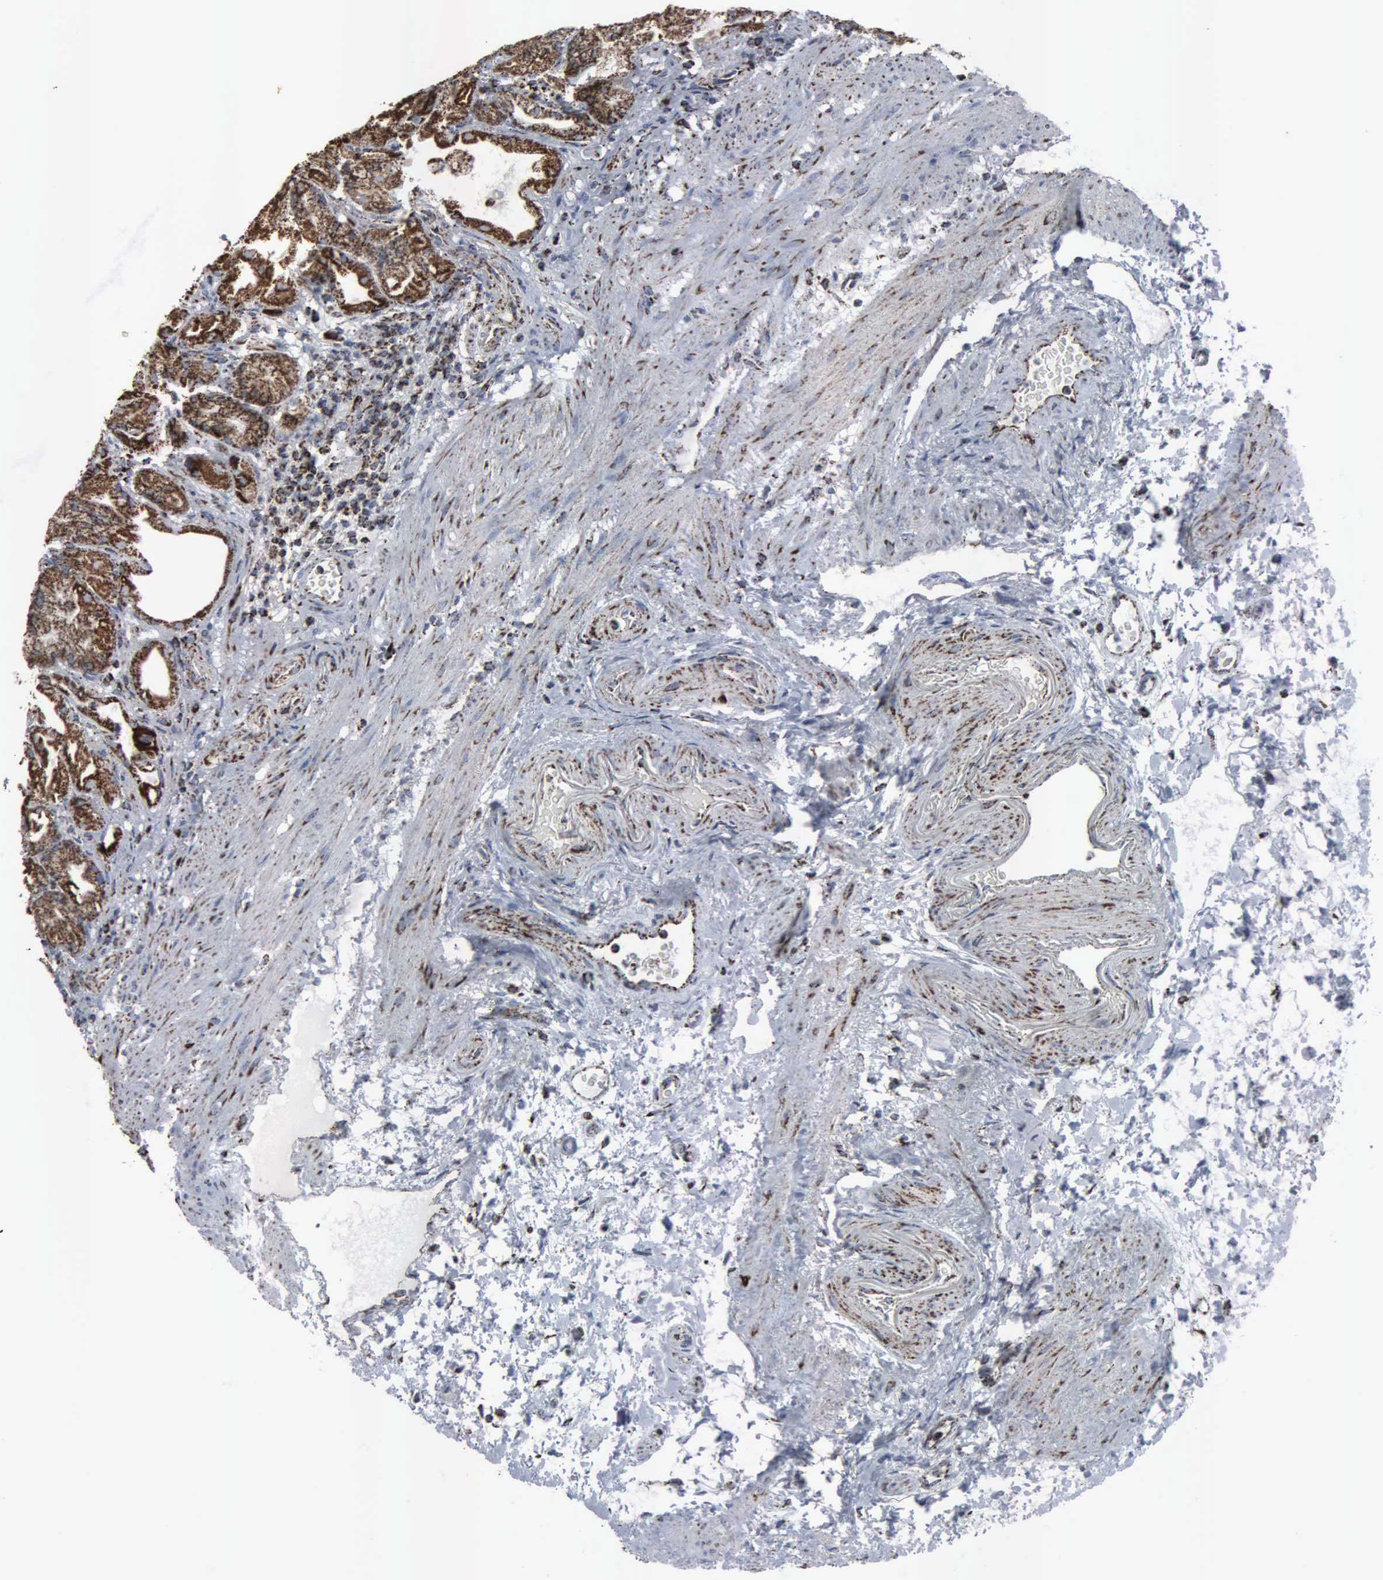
{"staining": {"intensity": "strong", "quantity": "25%-75%", "location": "cytoplasmic/membranous"}, "tissue": "stomach", "cell_type": "Glandular cells", "image_type": "normal", "snomed": [{"axis": "morphology", "description": "Normal tissue, NOS"}, {"axis": "topography", "description": "Stomach, upper"}], "caption": "Immunohistochemistry image of normal human stomach stained for a protein (brown), which demonstrates high levels of strong cytoplasmic/membranous staining in approximately 25%-75% of glandular cells.", "gene": "HSPA9", "patient": {"sex": "female", "age": 75}}